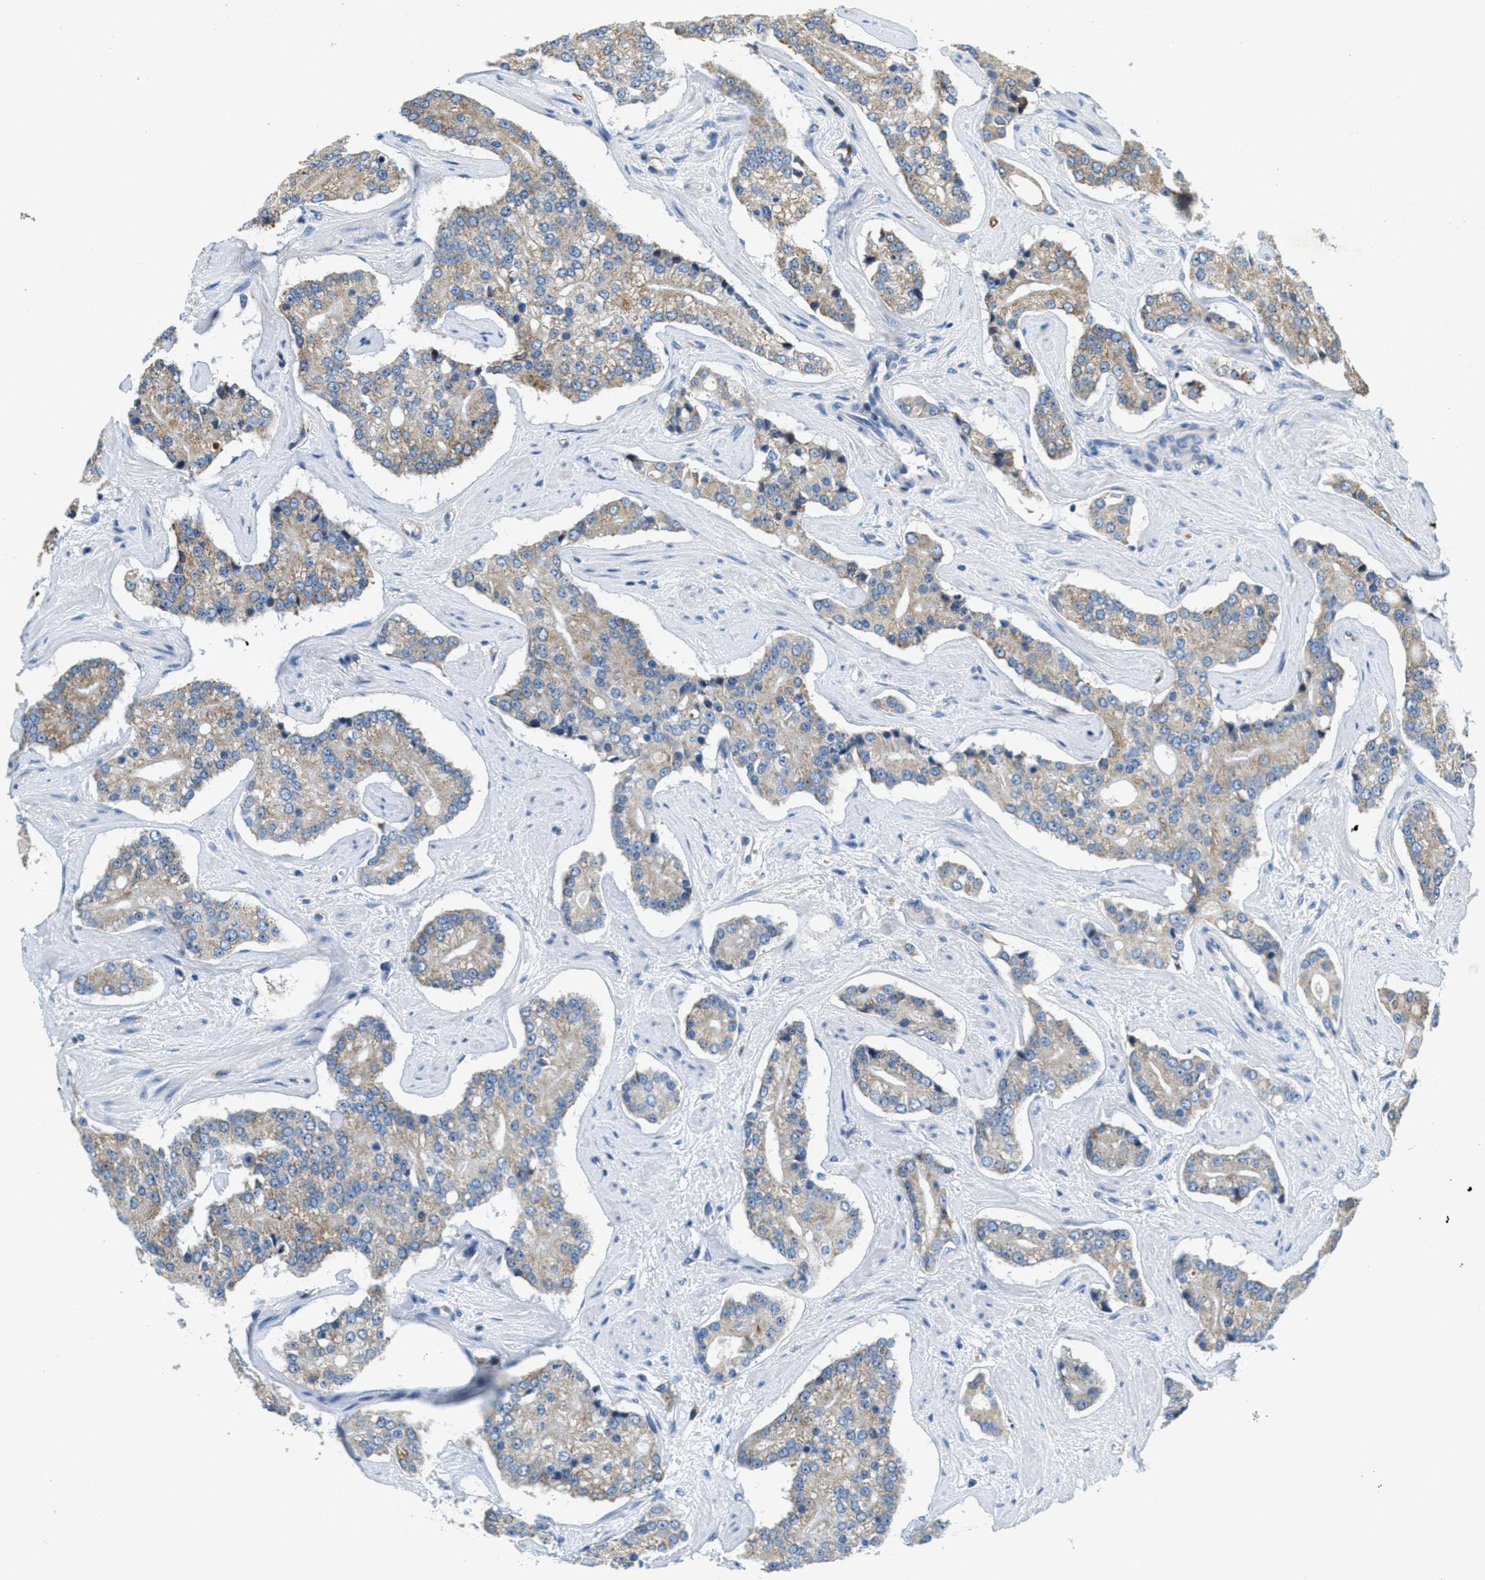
{"staining": {"intensity": "weak", "quantity": "25%-75%", "location": "cytoplasmic/membranous"}, "tissue": "prostate cancer", "cell_type": "Tumor cells", "image_type": "cancer", "snomed": [{"axis": "morphology", "description": "Adenocarcinoma, High grade"}, {"axis": "topography", "description": "Prostate"}], "caption": "Immunohistochemical staining of prostate cancer (high-grade adenocarcinoma) demonstrates weak cytoplasmic/membranous protein expression in about 25%-75% of tumor cells. (brown staining indicates protein expression, while blue staining denotes nuclei).", "gene": "CA4", "patient": {"sex": "male", "age": 71}}